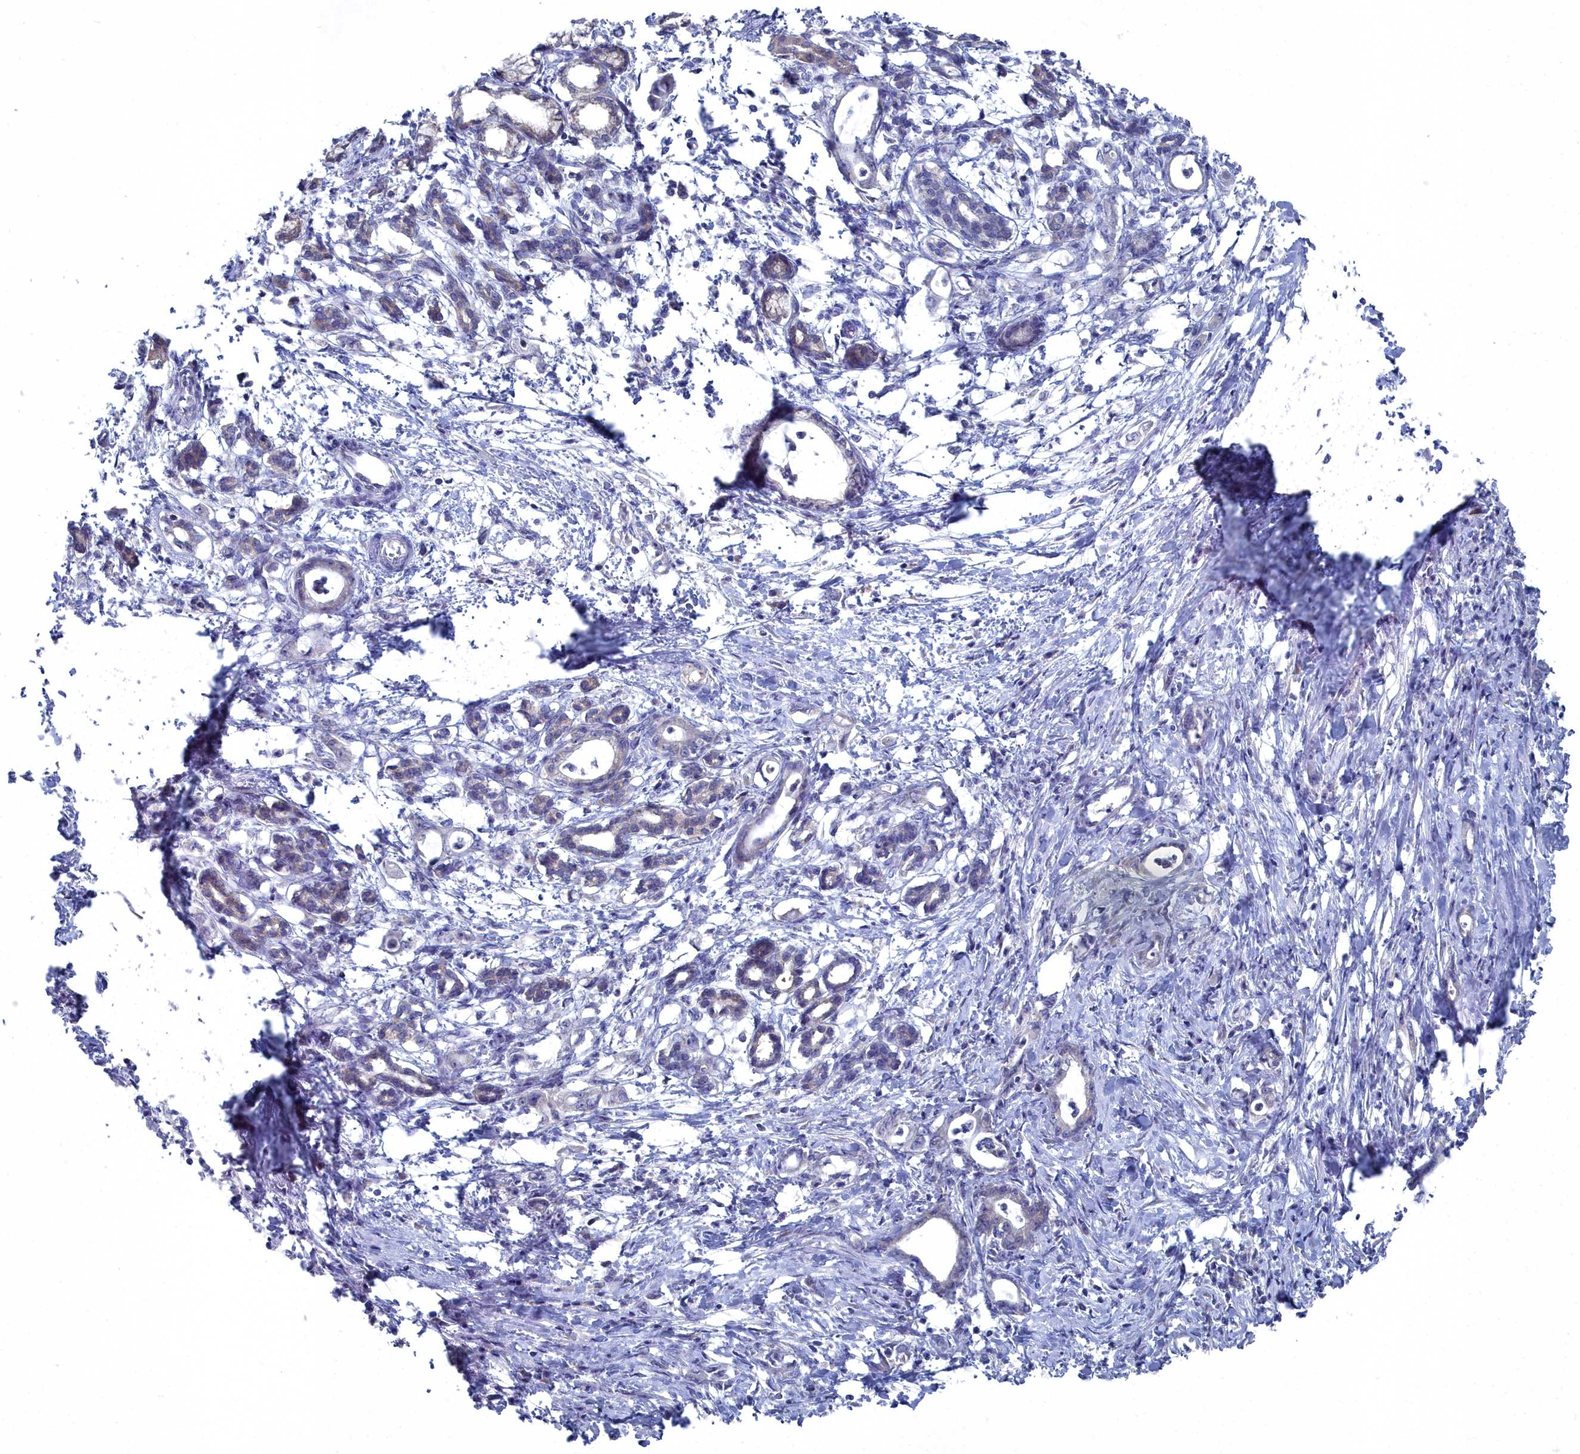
{"staining": {"intensity": "negative", "quantity": "none", "location": "none"}, "tissue": "pancreatic cancer", "cell_type": "Tumor cells", "image_type": "cancer", "snomed": [{"axis": "morphology", "description": "Adenocarcinoma, NOS"}, {"axis": "topography", "description": "Pancreas"}], "caption": "Immunohistochemistry (IHC) of pancreatic cancer demonstrates no expression in tumor cells.", "gene": "CCDC149", "patient": {"sex": "female", "age": 55}}